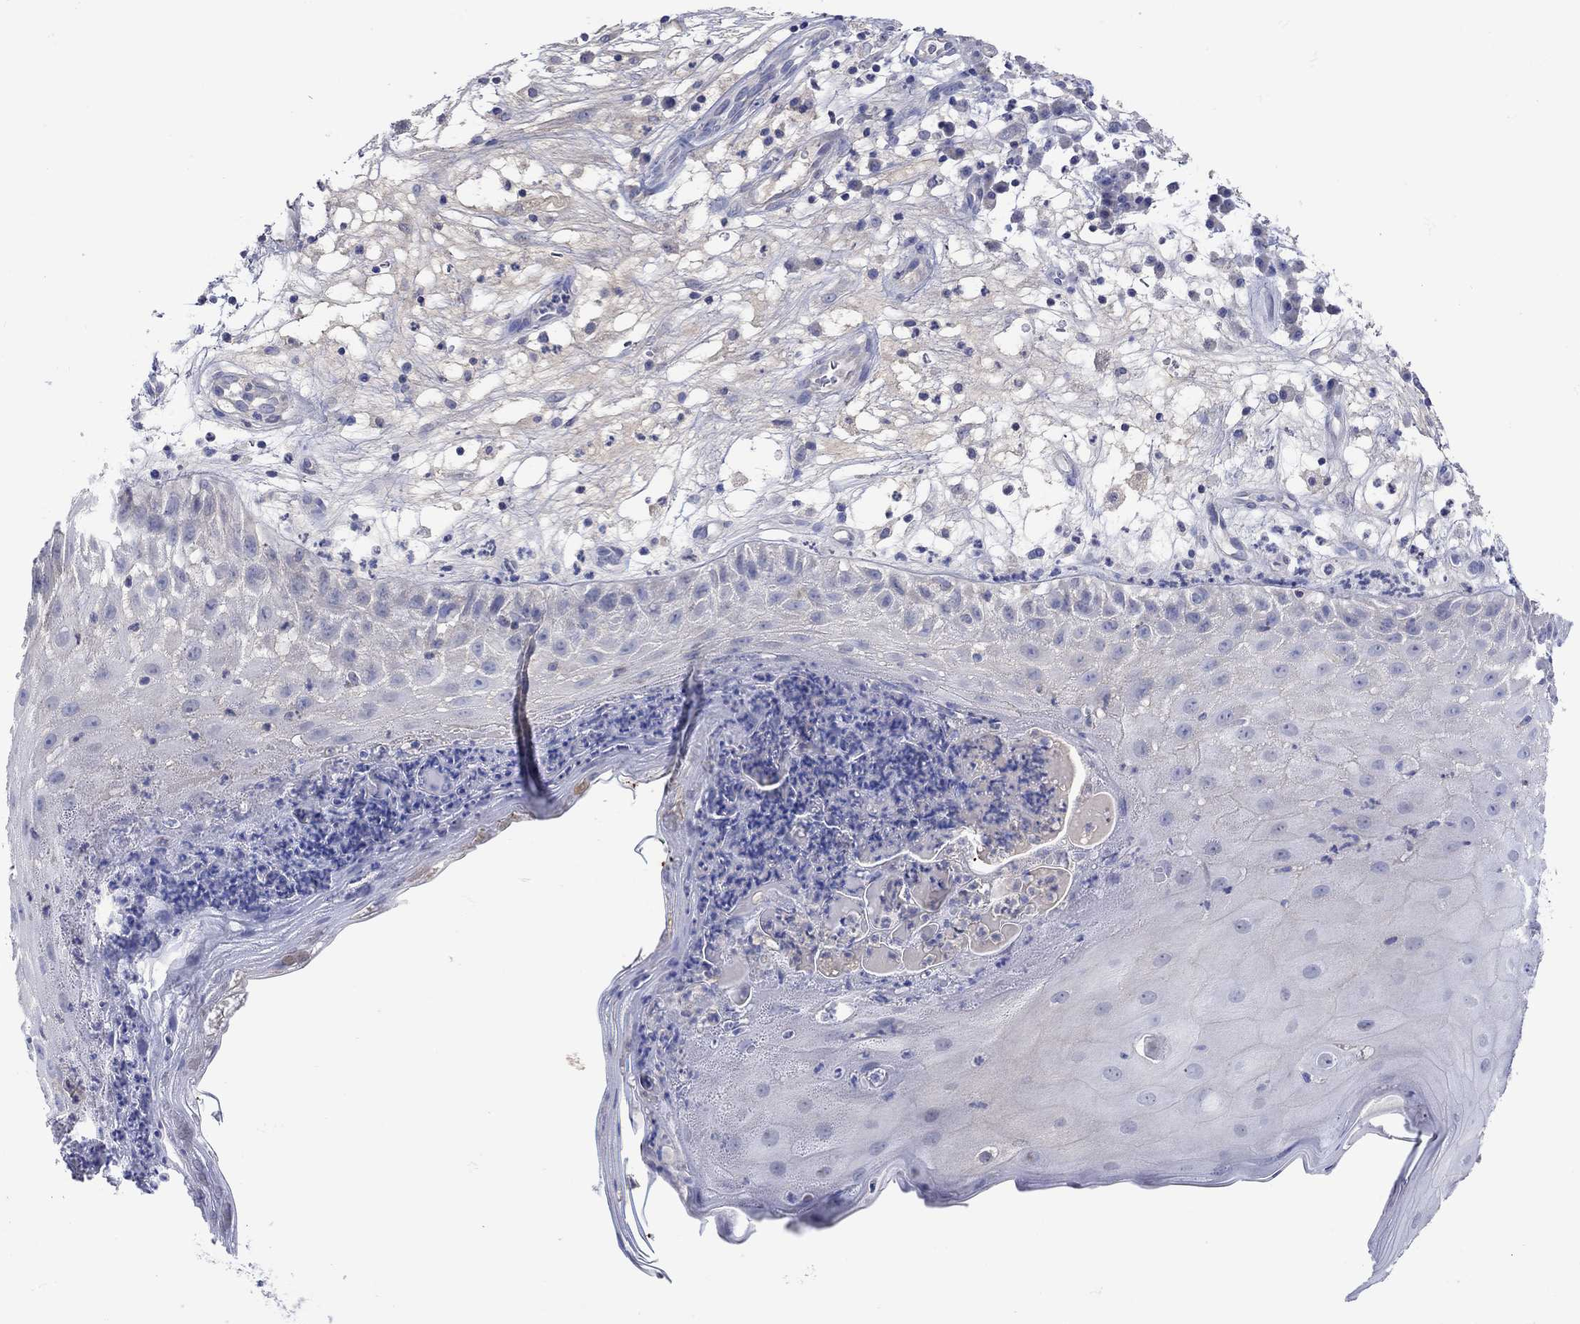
{"staining": {"intensity": "negative", "quantity": "none", "location": "none"}, "tissue": "skin cancer", "cell_type": "Tumor cells", "image_type": "cancer", "snomed": [{"axis": "morphology", "description": "Normal tissue, NOS"}, {"axis": "morphology", "description": "Squamous cell carcinoma, NOS"}, {"axis": "topography", "description": "Skin"}], "caption": "Immunohistochemistry (IHC) of human skin cancer (squamous cell carcinoma) displays no staining in tumor cells.", "gene": "MSI1", "patient": {"sex": "male", "age": 79}}